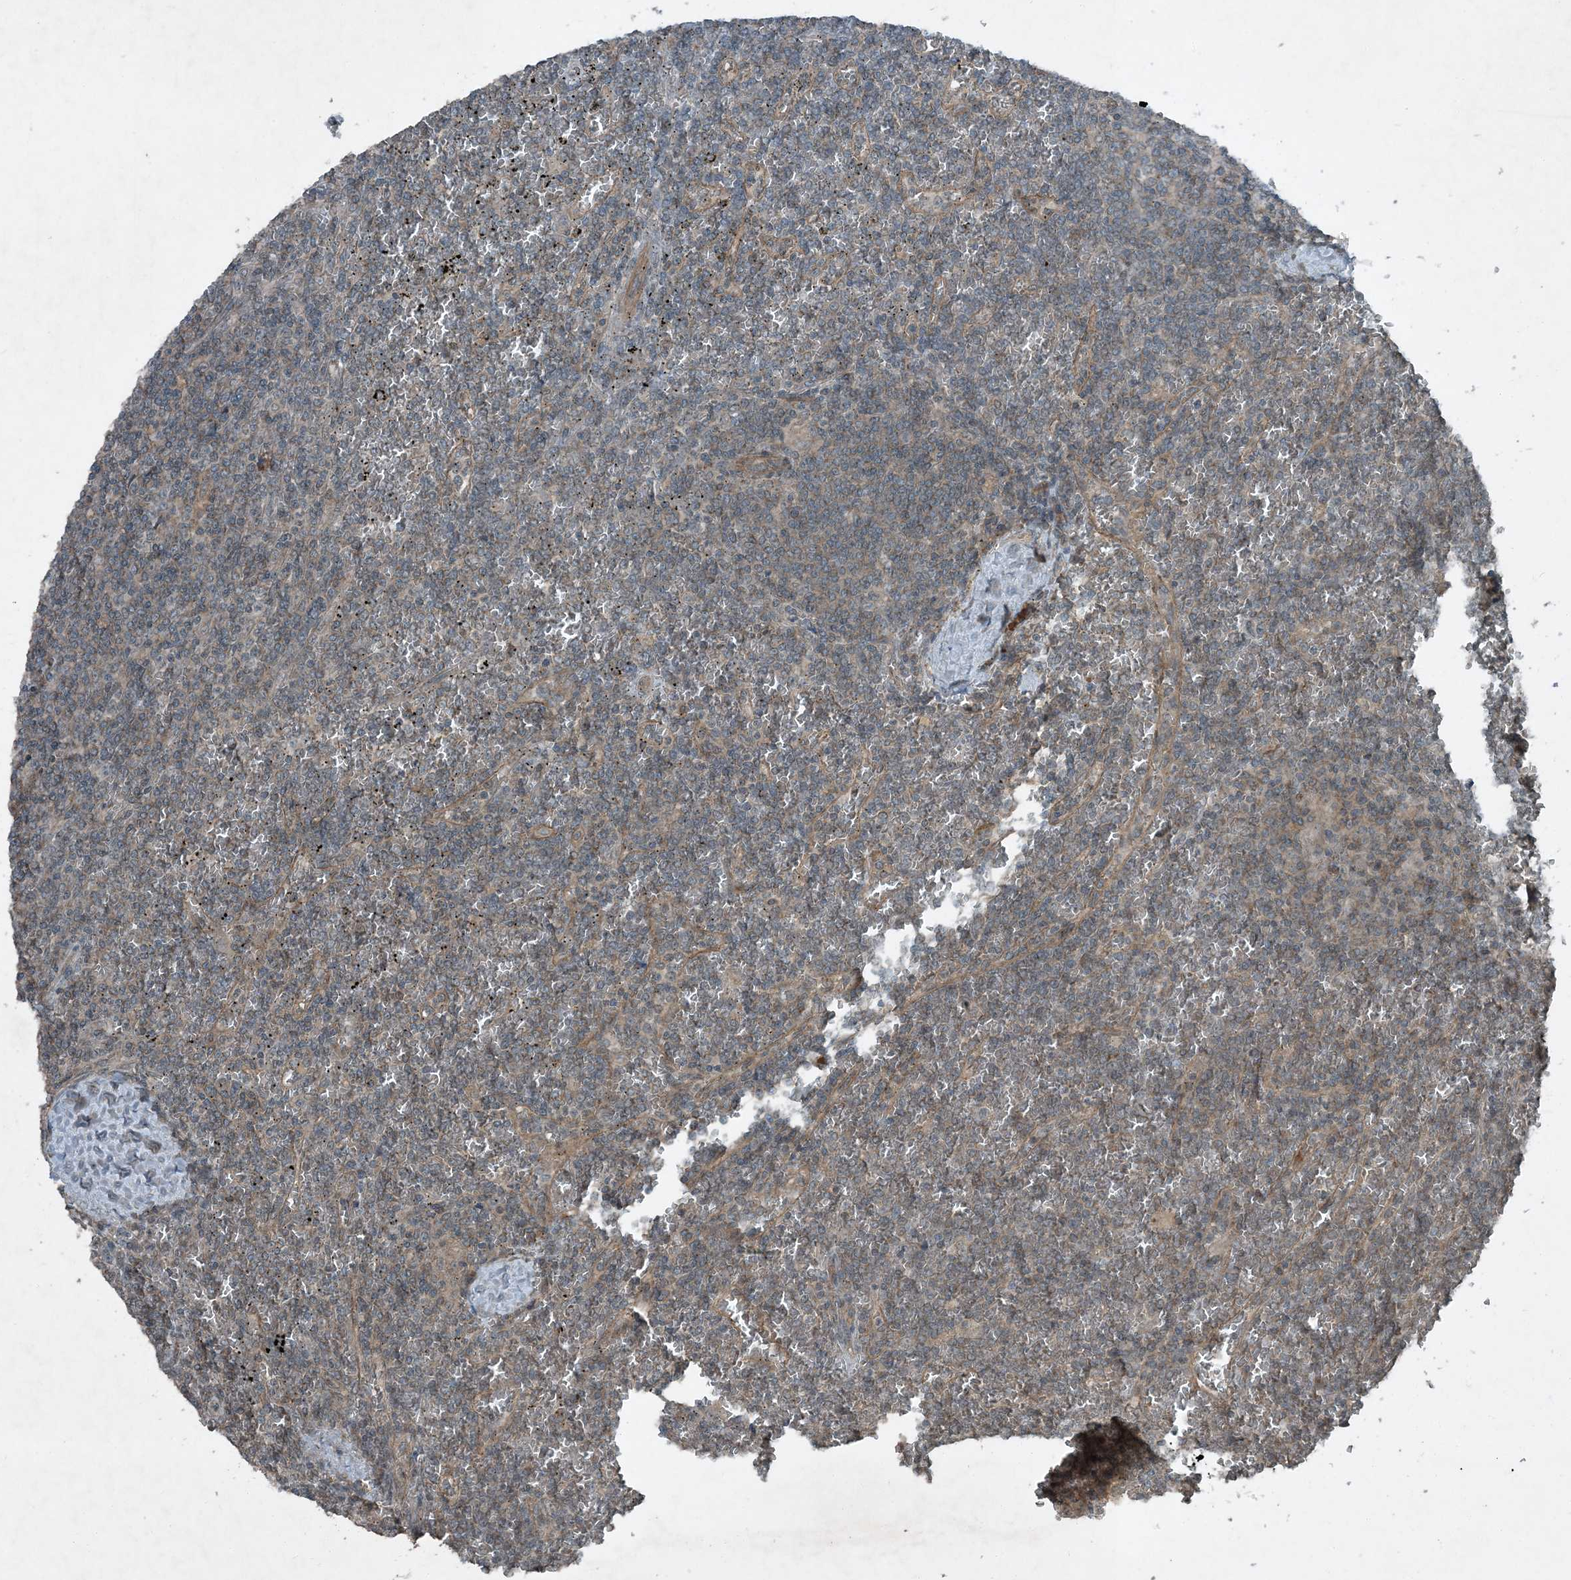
{"staining": {"intensity": "negative", "quantity": "none", "location": "none"}, "tissue": "lymphoma", "cell_type": "Tumor cells", "image_type": "cancer", "snomed": [{"axis": "morphology", "description": "Malignant lymphoma, non-Hodgkin's type, Low grade"}, {"axis": "topography", "description": "Spleen"}], "caption": "Immunohistochemistry (IHC) micrograph of neoplastic tissue: human lymphoma stained with DAB (3,3'-diaminobenzidine) shows no significant protein staining in tumor cells. (DAB immunohistochemistry (IHC) with hematoxylin counter stain).", "gene": "MDN1", "patient": {"sex": "female", "age": 19}}